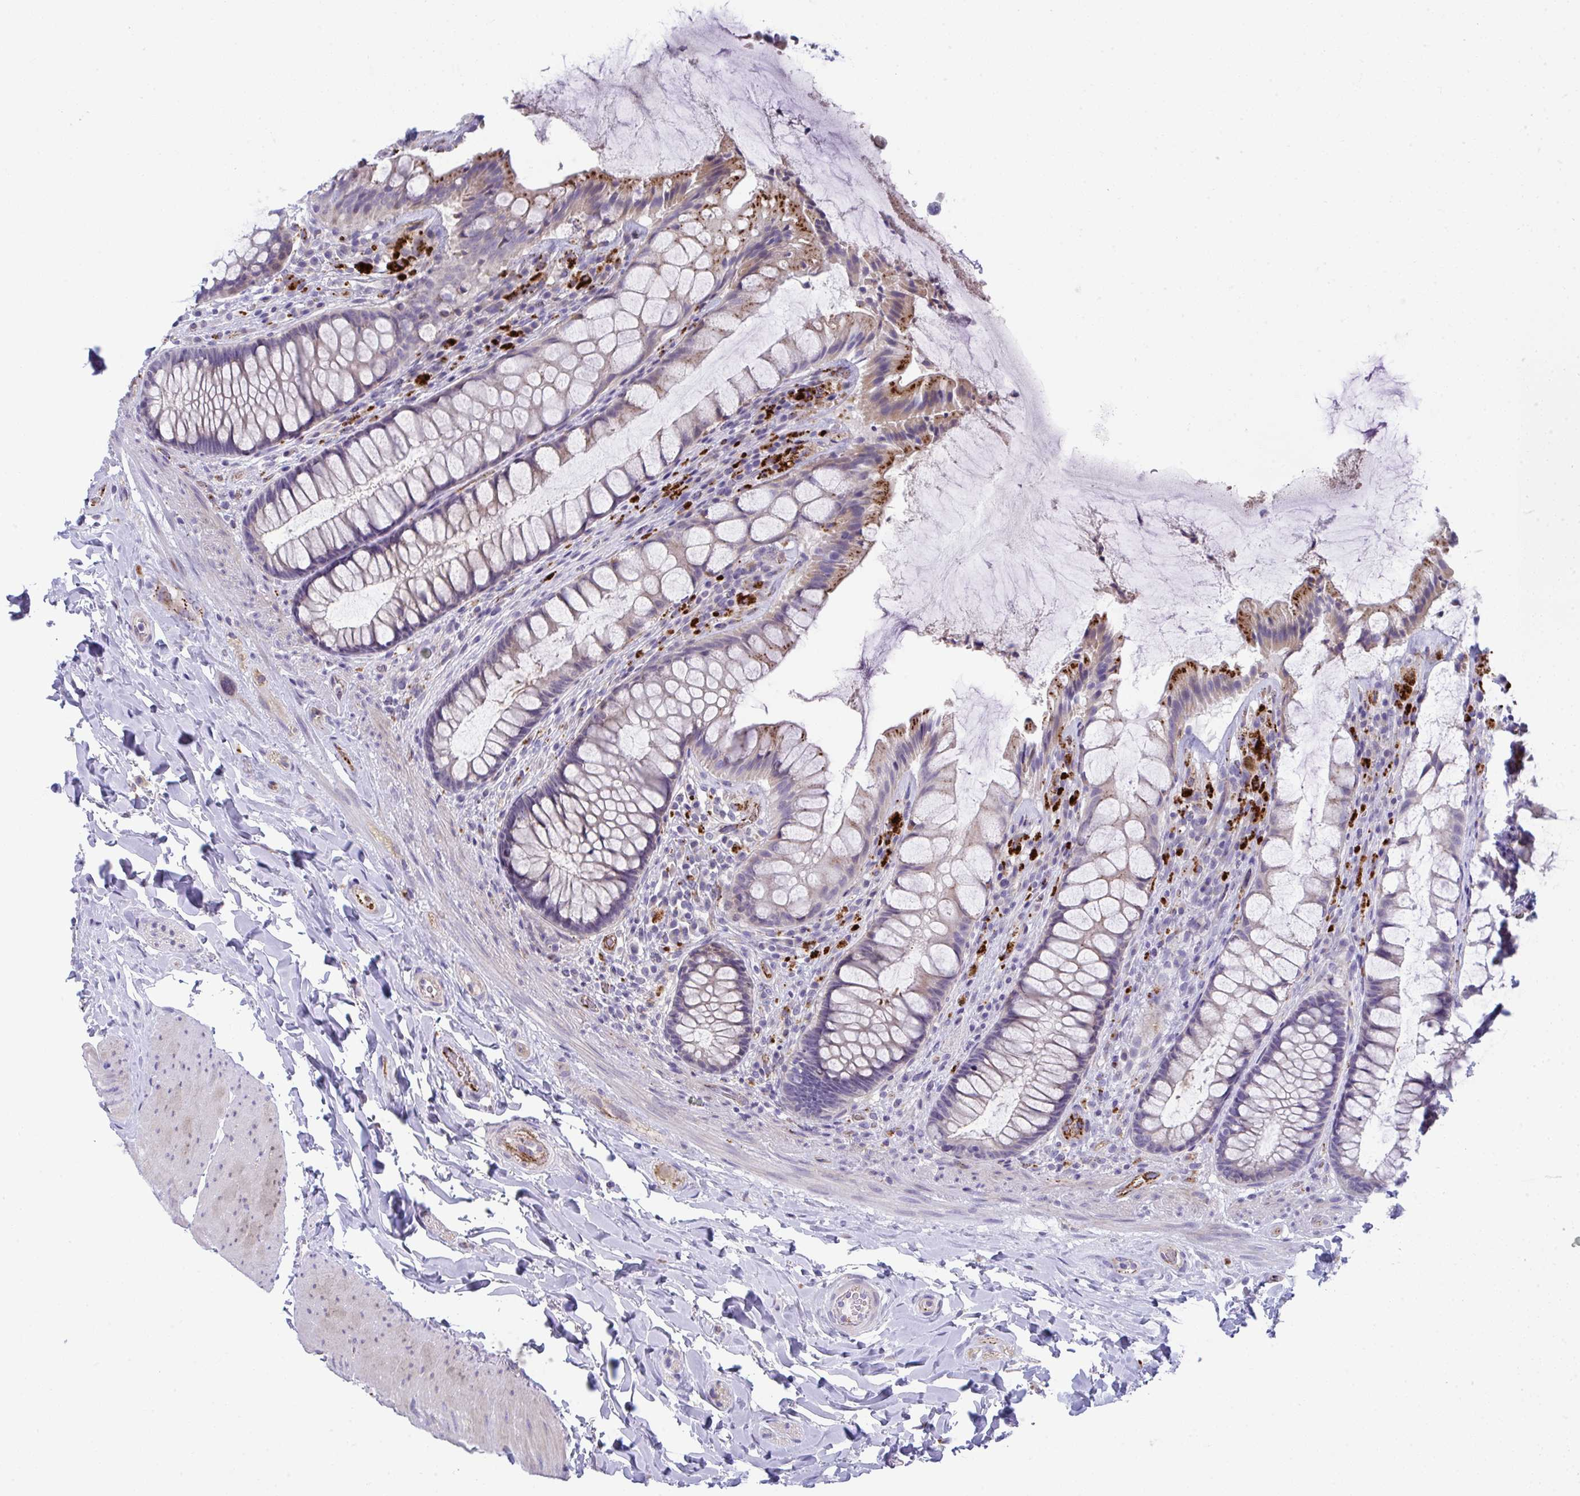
{"staining": {"intensity": "strong", "quantity": "<25%", "location": "cytoplasmic/membranous"}, "tissue": "rectum", "cell_type": "Glandular cells", "image_type": "normal", "snomed": [{"axis": "morphology", "description": "Normal tissue, NOS"}, {"axis": "topography", "description": "Rectum"}], "caption": "Brown immunohistochemical staining in unremarkable rectum exhibits strong cytoplasmic/membranous expression in approximately <25% of glandular cells. (DAB = brown stain, brightfield microscopy at high magnification).", "gene": "TOR1AIP2", "patient": {"sex": "female", "age": 58}}